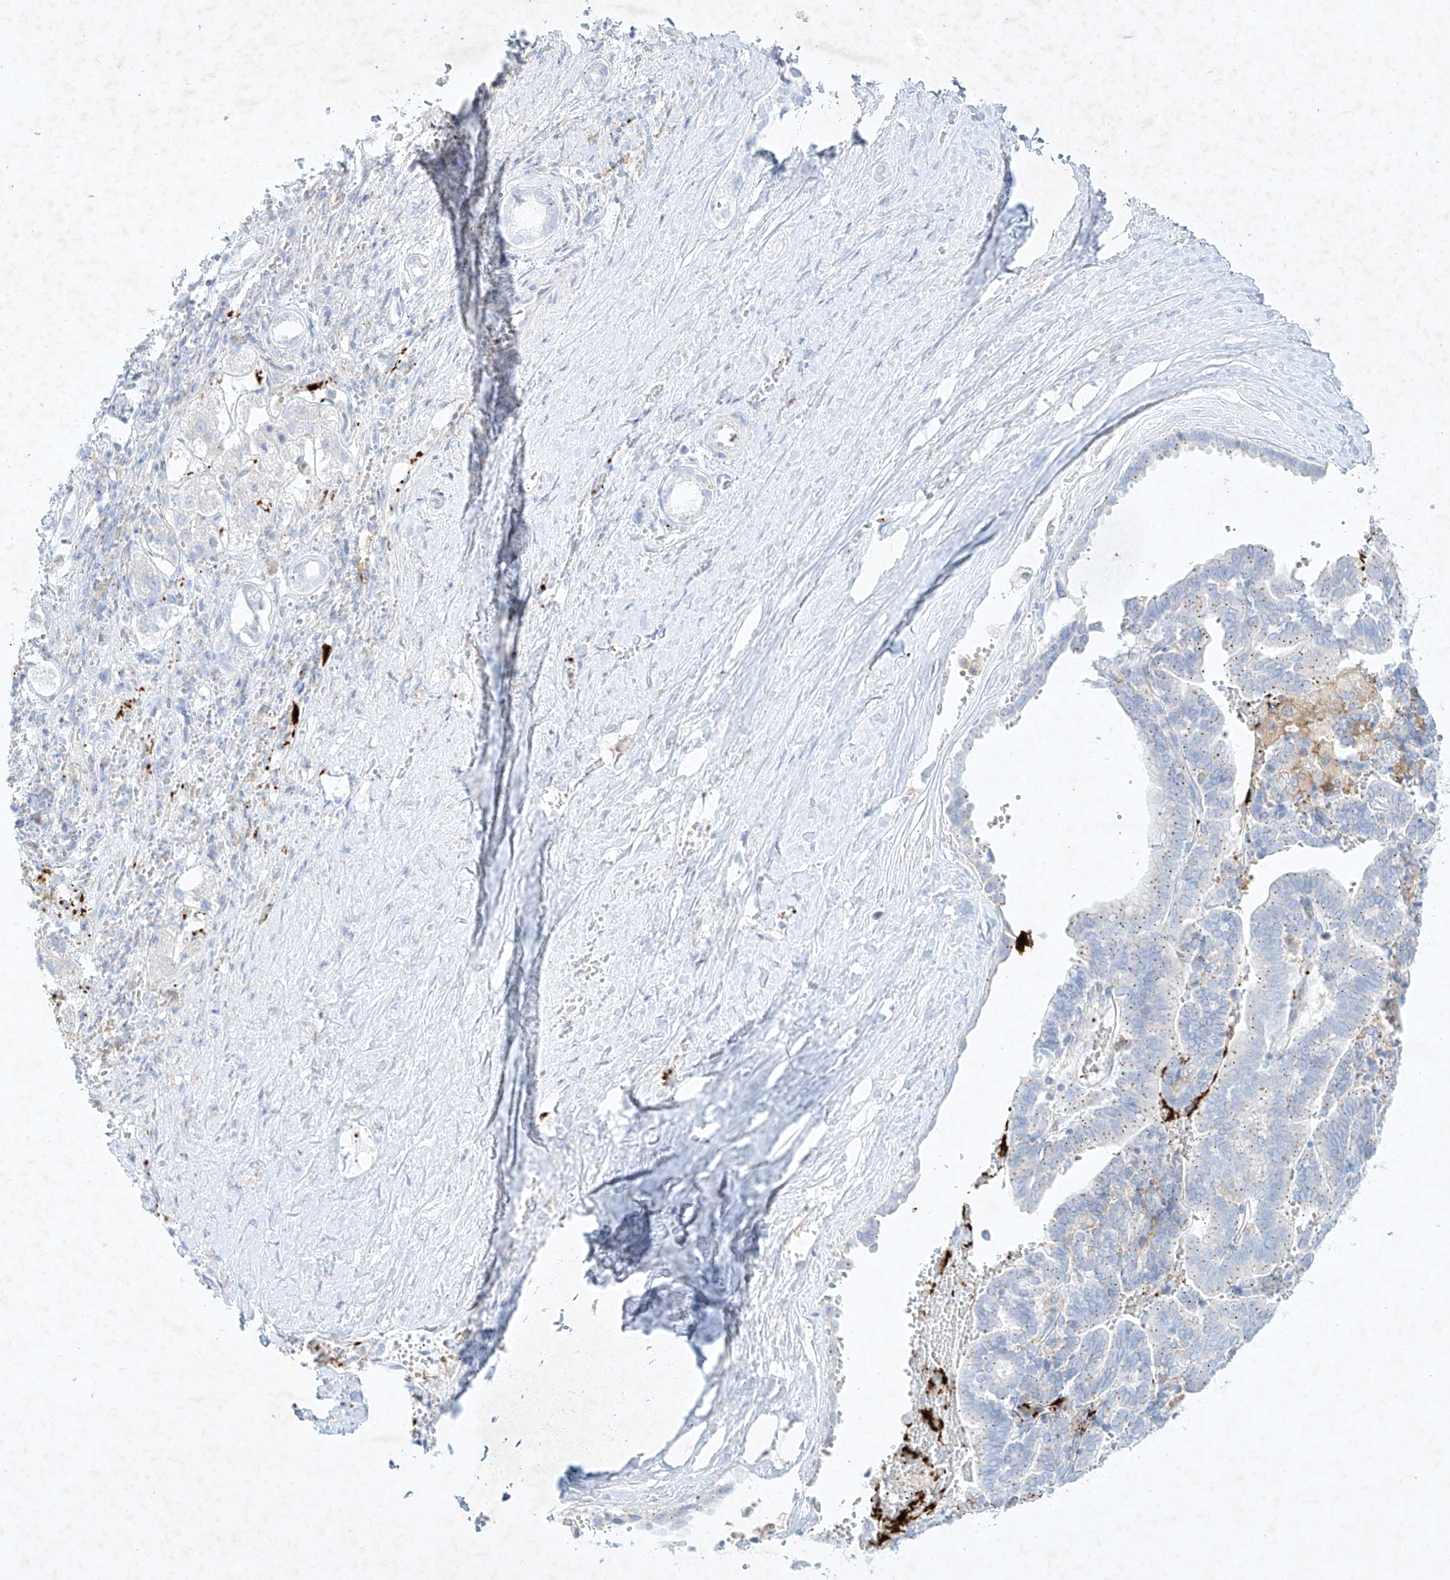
{"staining": {"intensity": "negative", "quantity": "none", "location": "none"}, "tissue": "liver cancer", "cell_type": "Tumor cells", "image_type": "cancer", "snomed": [{"axis": "morphology", "description": "Cholangiocarcinoma"}, {"axis": "topography", "description": "Liver"}], "caption": "Tumor cells are negative for protein expression in human liver cancer.", "gene": "PLEK", "patient": {"sex": "female", "age": 75}}